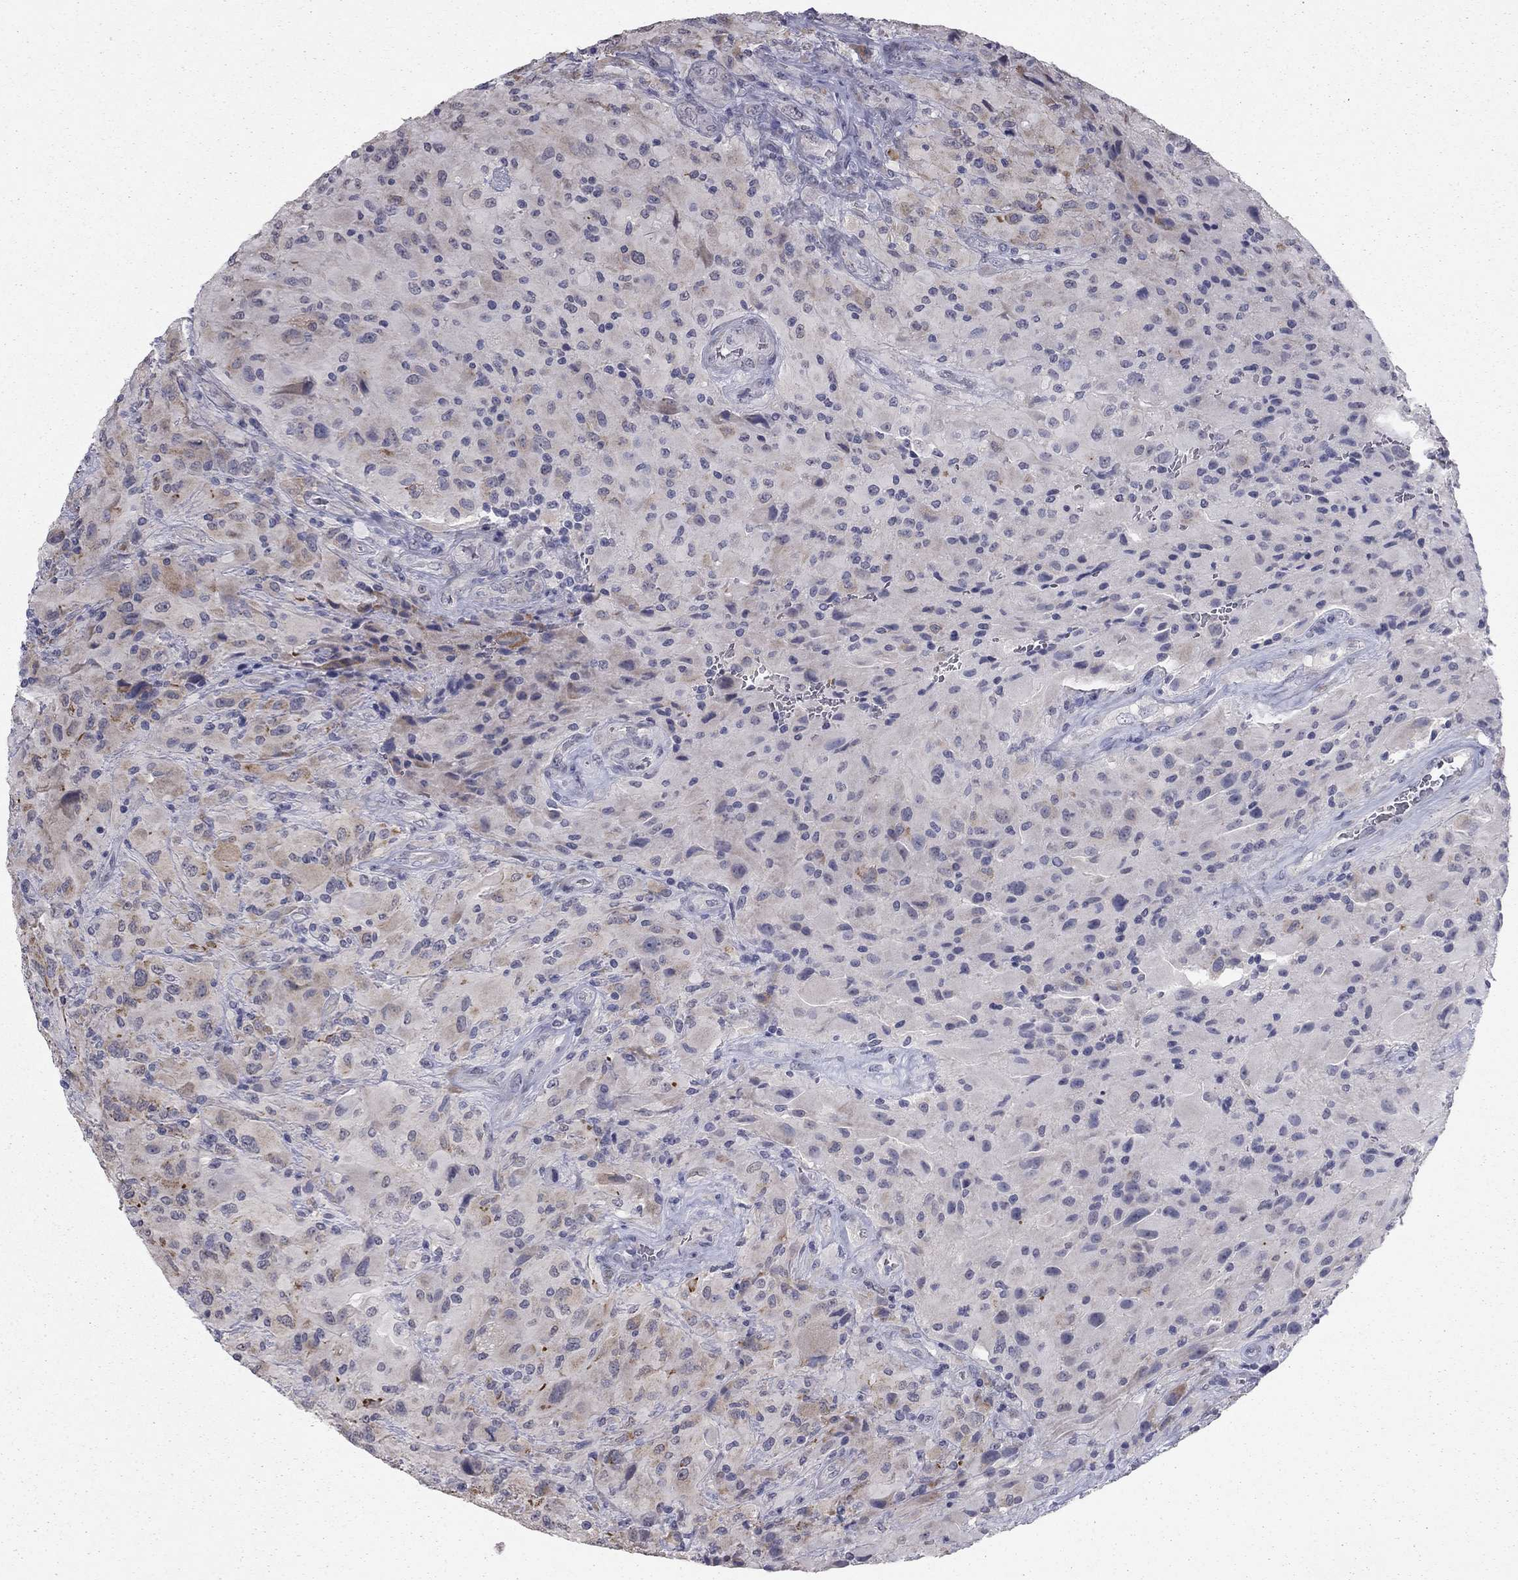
{"staining": {"intensity": "negative", "quantity": "none", "location": "none"}, "tissue": "glioma", "cell_type": "Tumor cells", "image_type": "cancer", "snomed": [{"axis": "morphology", "description": "Glioma, malignant, High grade"}, {"axis": "topography", "description": "Cerebral cortex"}], "caption": "Photomicrograph shows no protein staining in tumor cells of malignant high-grade glioma tissue.", "gene": "PRRT2", "patient": {"sex": "male", "age": 35}}